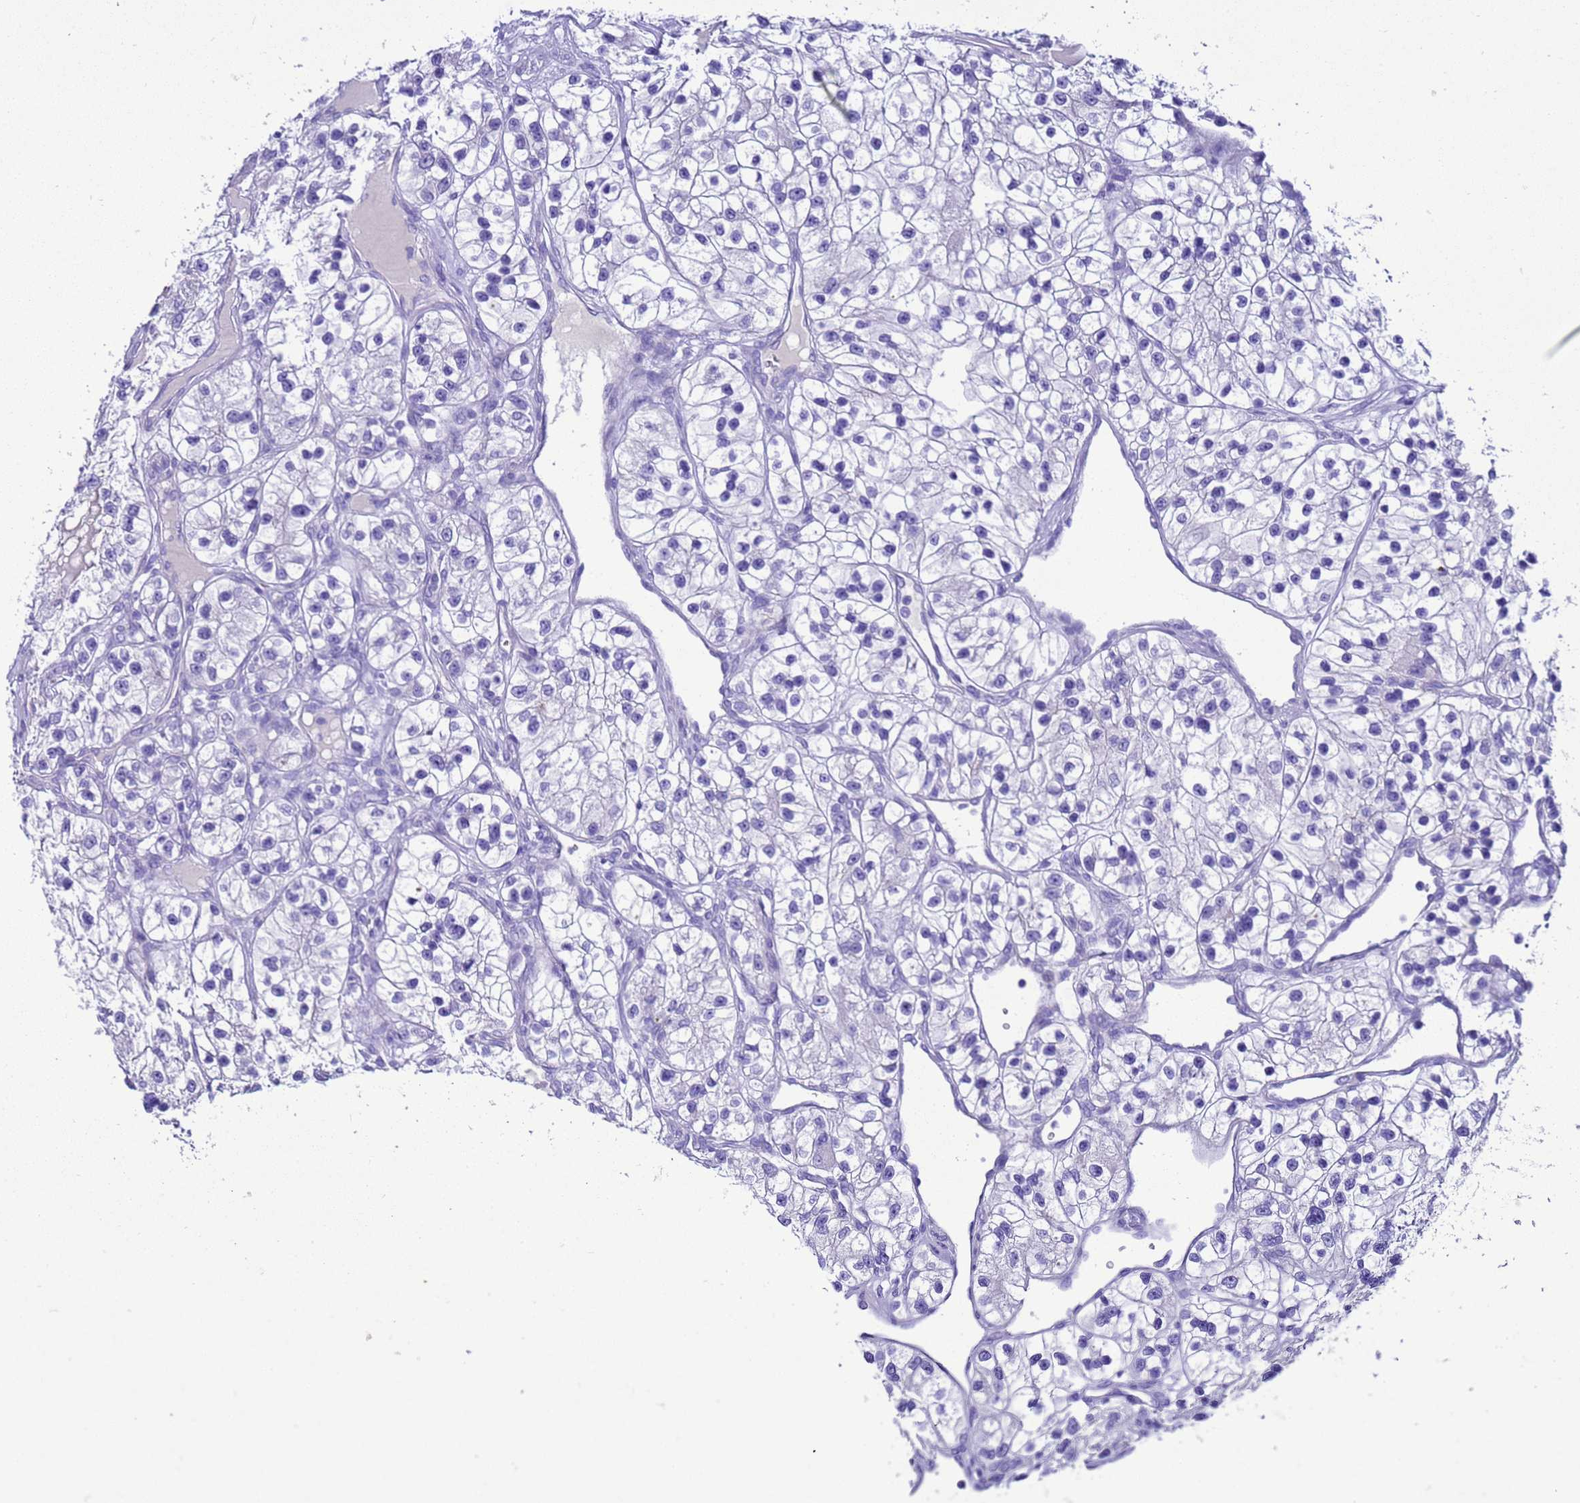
{"staining": {"intensity": "negative", "quantity": "none", "location": "none"}, "tissue": "renal cancer", "cell_type": "Tumor cells", "image_type": "cancer", "snomed": [{"axis": "morphology", "description": "Adenocarcinoma, NOS"}, {"axis": "topography", "description": "Kidney"}], "caption": "Protein analysis of renal cancer reveals no significant staining in tumor cells. Nuclei are stained in blue.", "gene": "BEST2", "patient": {"sex": "female", "age": 57}}